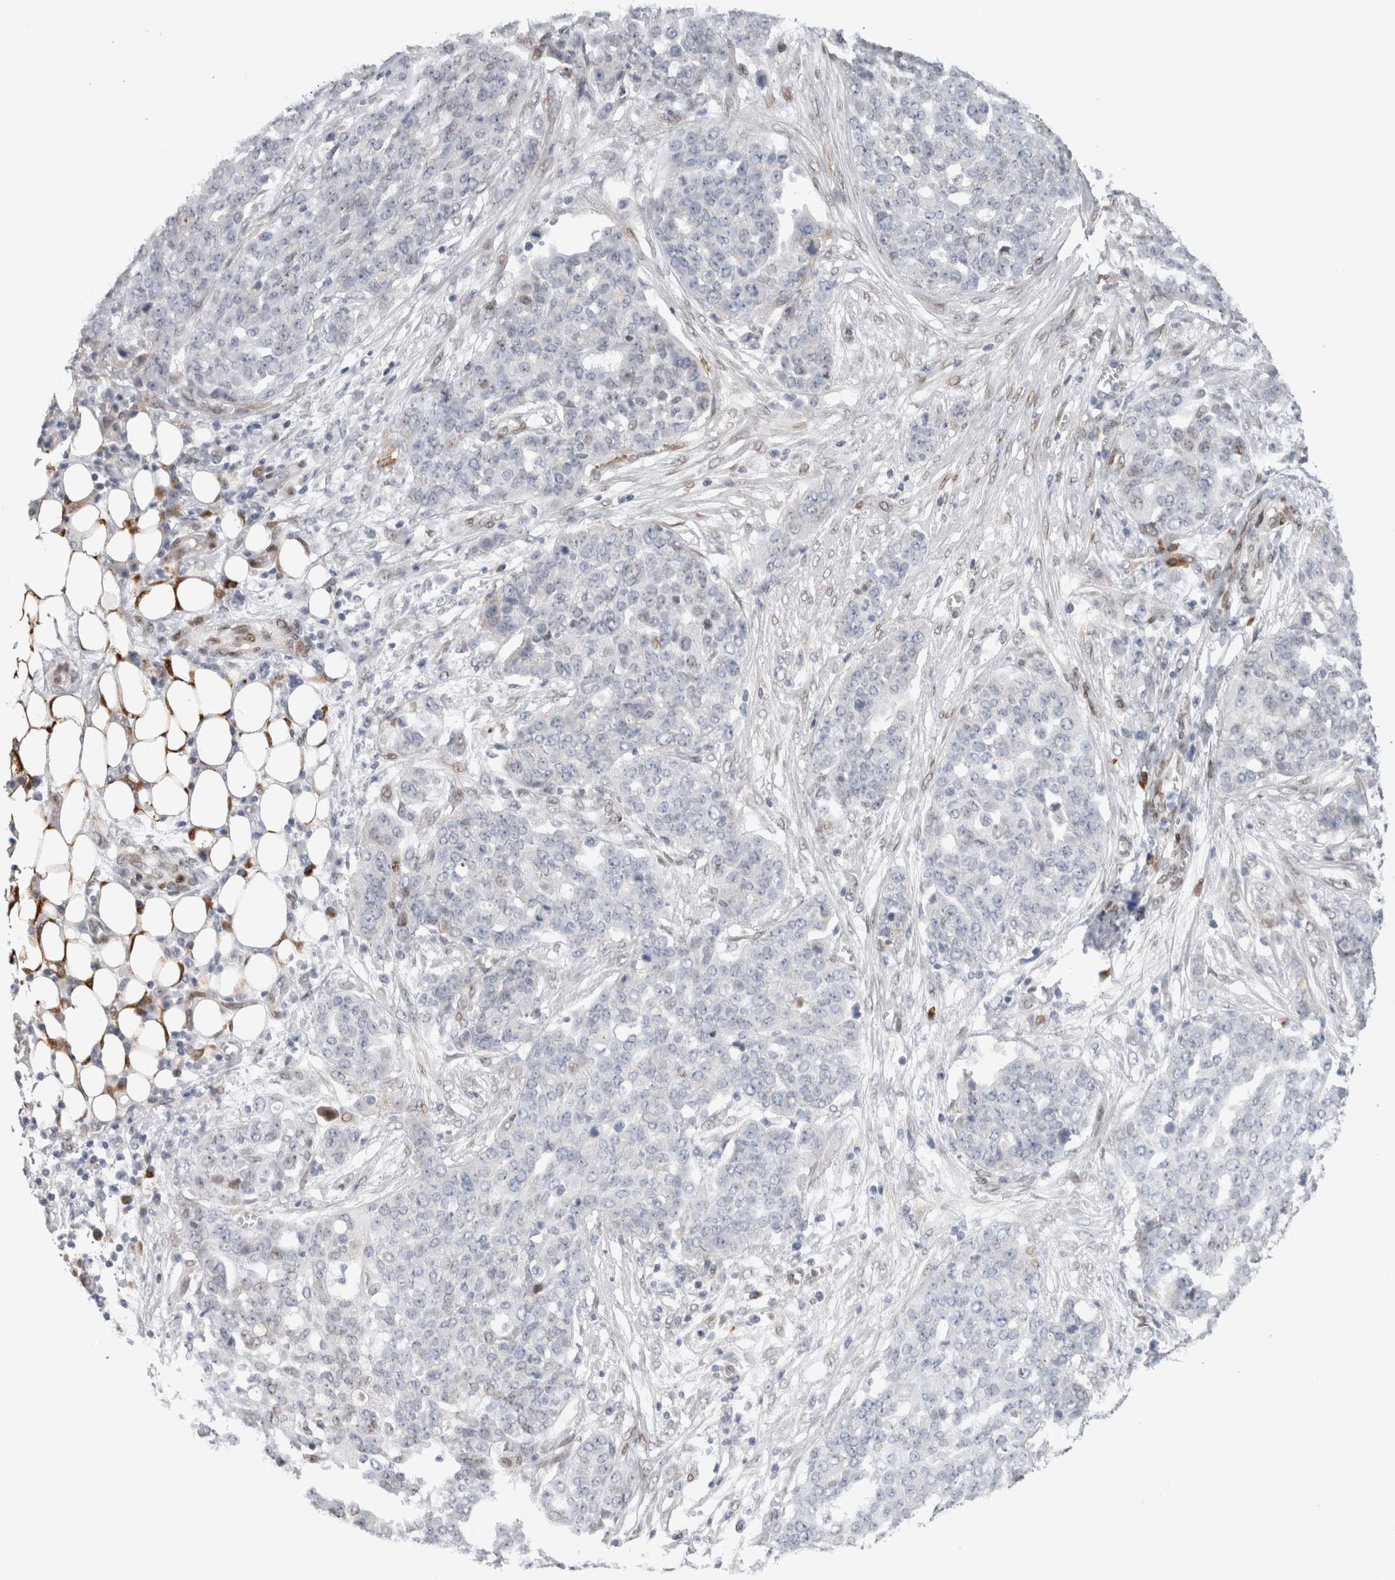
{"staining": {"intensity": "negative", "quantity": "none", "location": "none"}, "tissue": "ovarian cancer", "cell_type": "Tumor cells", "image_type": "cancer", "snomed": [{"axis": "morphology", "description": "Cystadenocarcinoma, serous, NOS"}, {"axis": "topography", "description": "Soft tissue"}, {"axis": "topography", "description": "Ovary"}], "caption": "DAB (3,3'-diaminobenzidine) immunohistochemical staining of human ovarian cancer reveals no significant positivity in tumor cells.", "gene": "DMTN", "patient": {"sex": "female", "age": 57}}